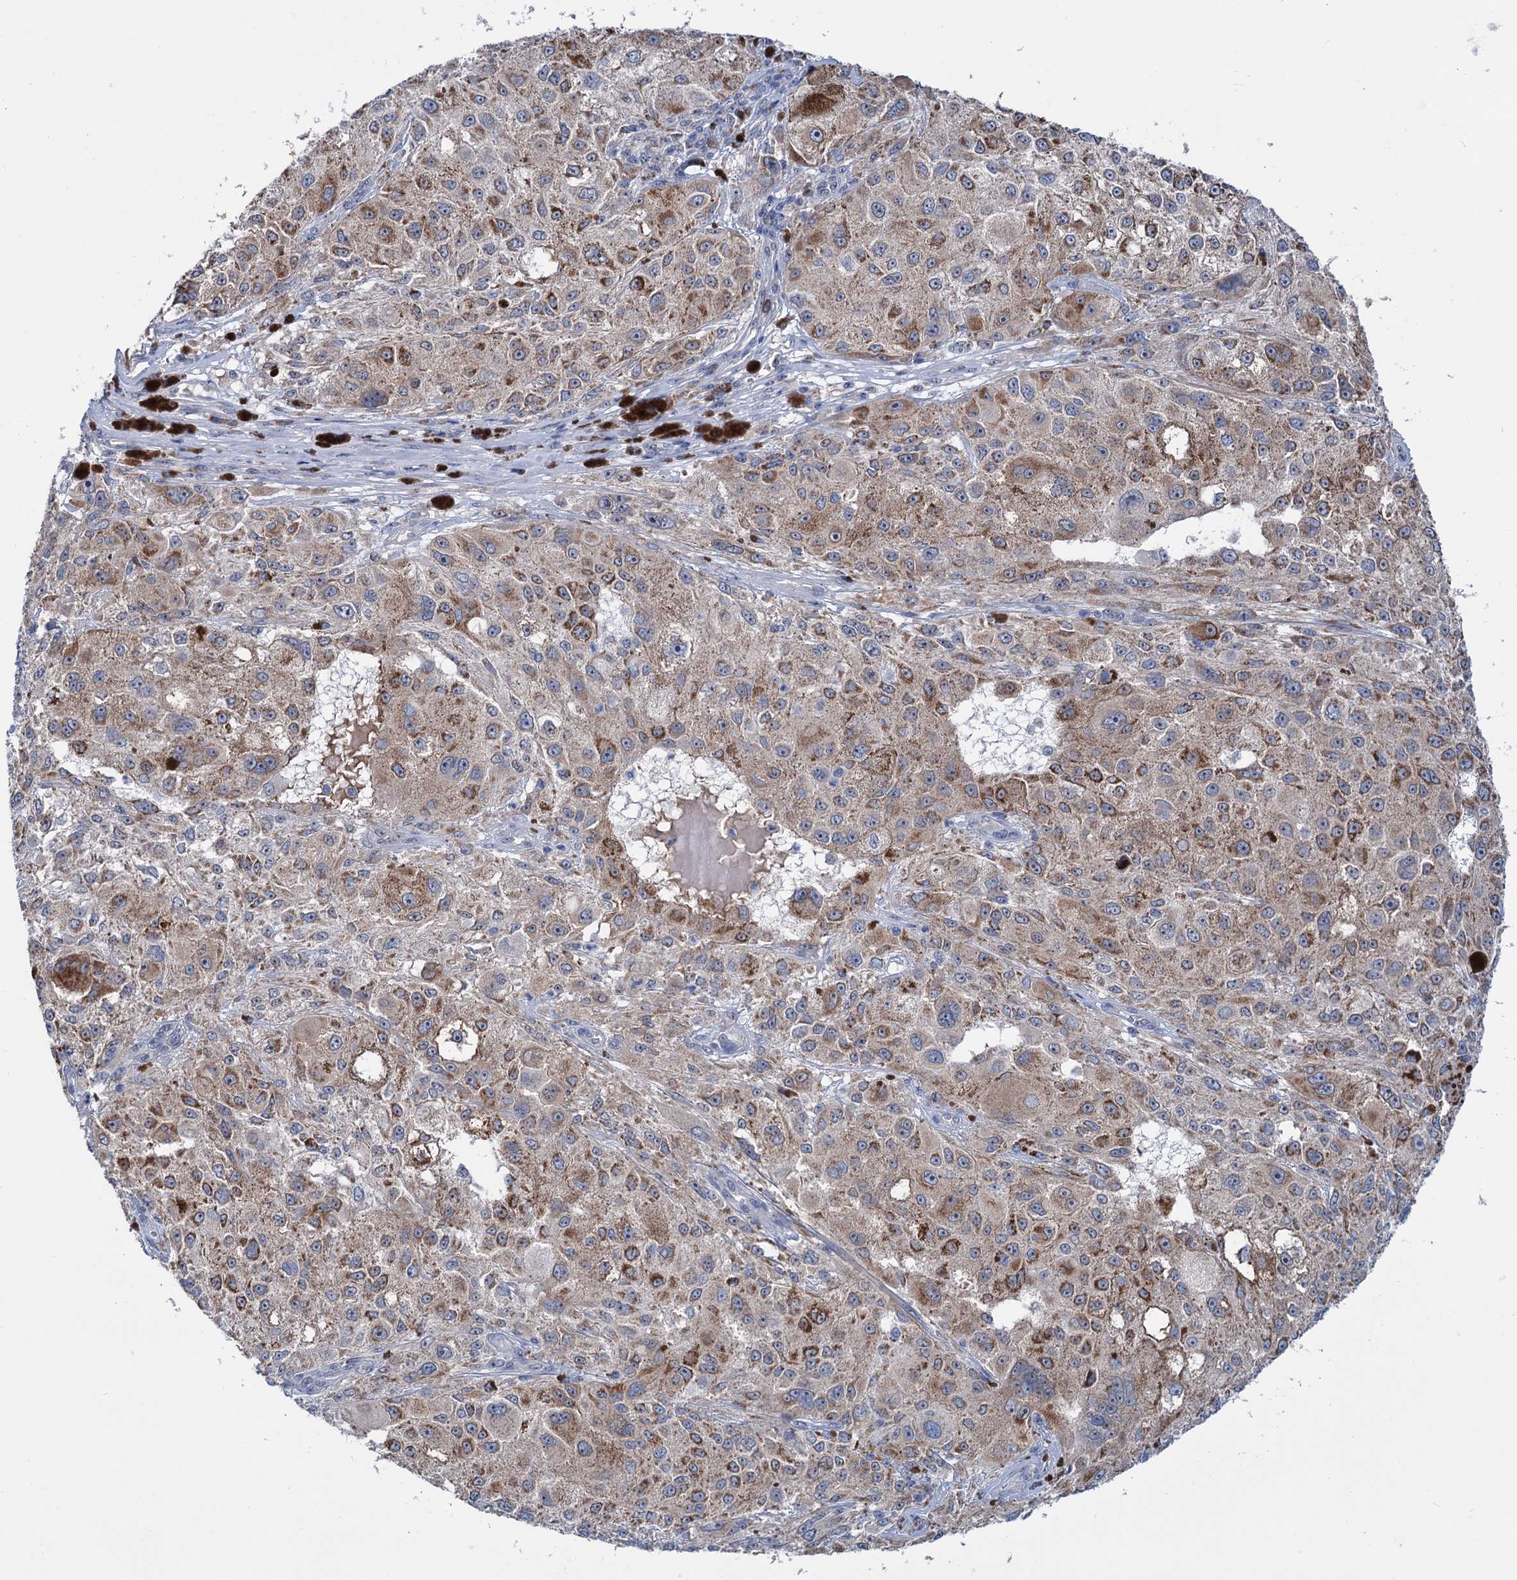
{"staining": {"intensity": "moderate", "quantity": "25%-75%", "location": "cytoplasmic/membranous"}, "tissue": "melanoma", "cell_type": "Tumor cells", "image_type": "cancer", "snomed": [{"axis": "morphology", "description": "Necrosis, NOS"}, {"axis": "morphology", "description": "Malignant melanoma, NOS"}, {"axis": "topography", "description": "Skin"}], "caption": "Protein expression analysis of human malignant melanoma reveals moderate cytoplasmic/membranous staining in about 25%-75% of tumor cells.", "gene": "LPIN1", "patient": {"sex": "female", "age": 87}}